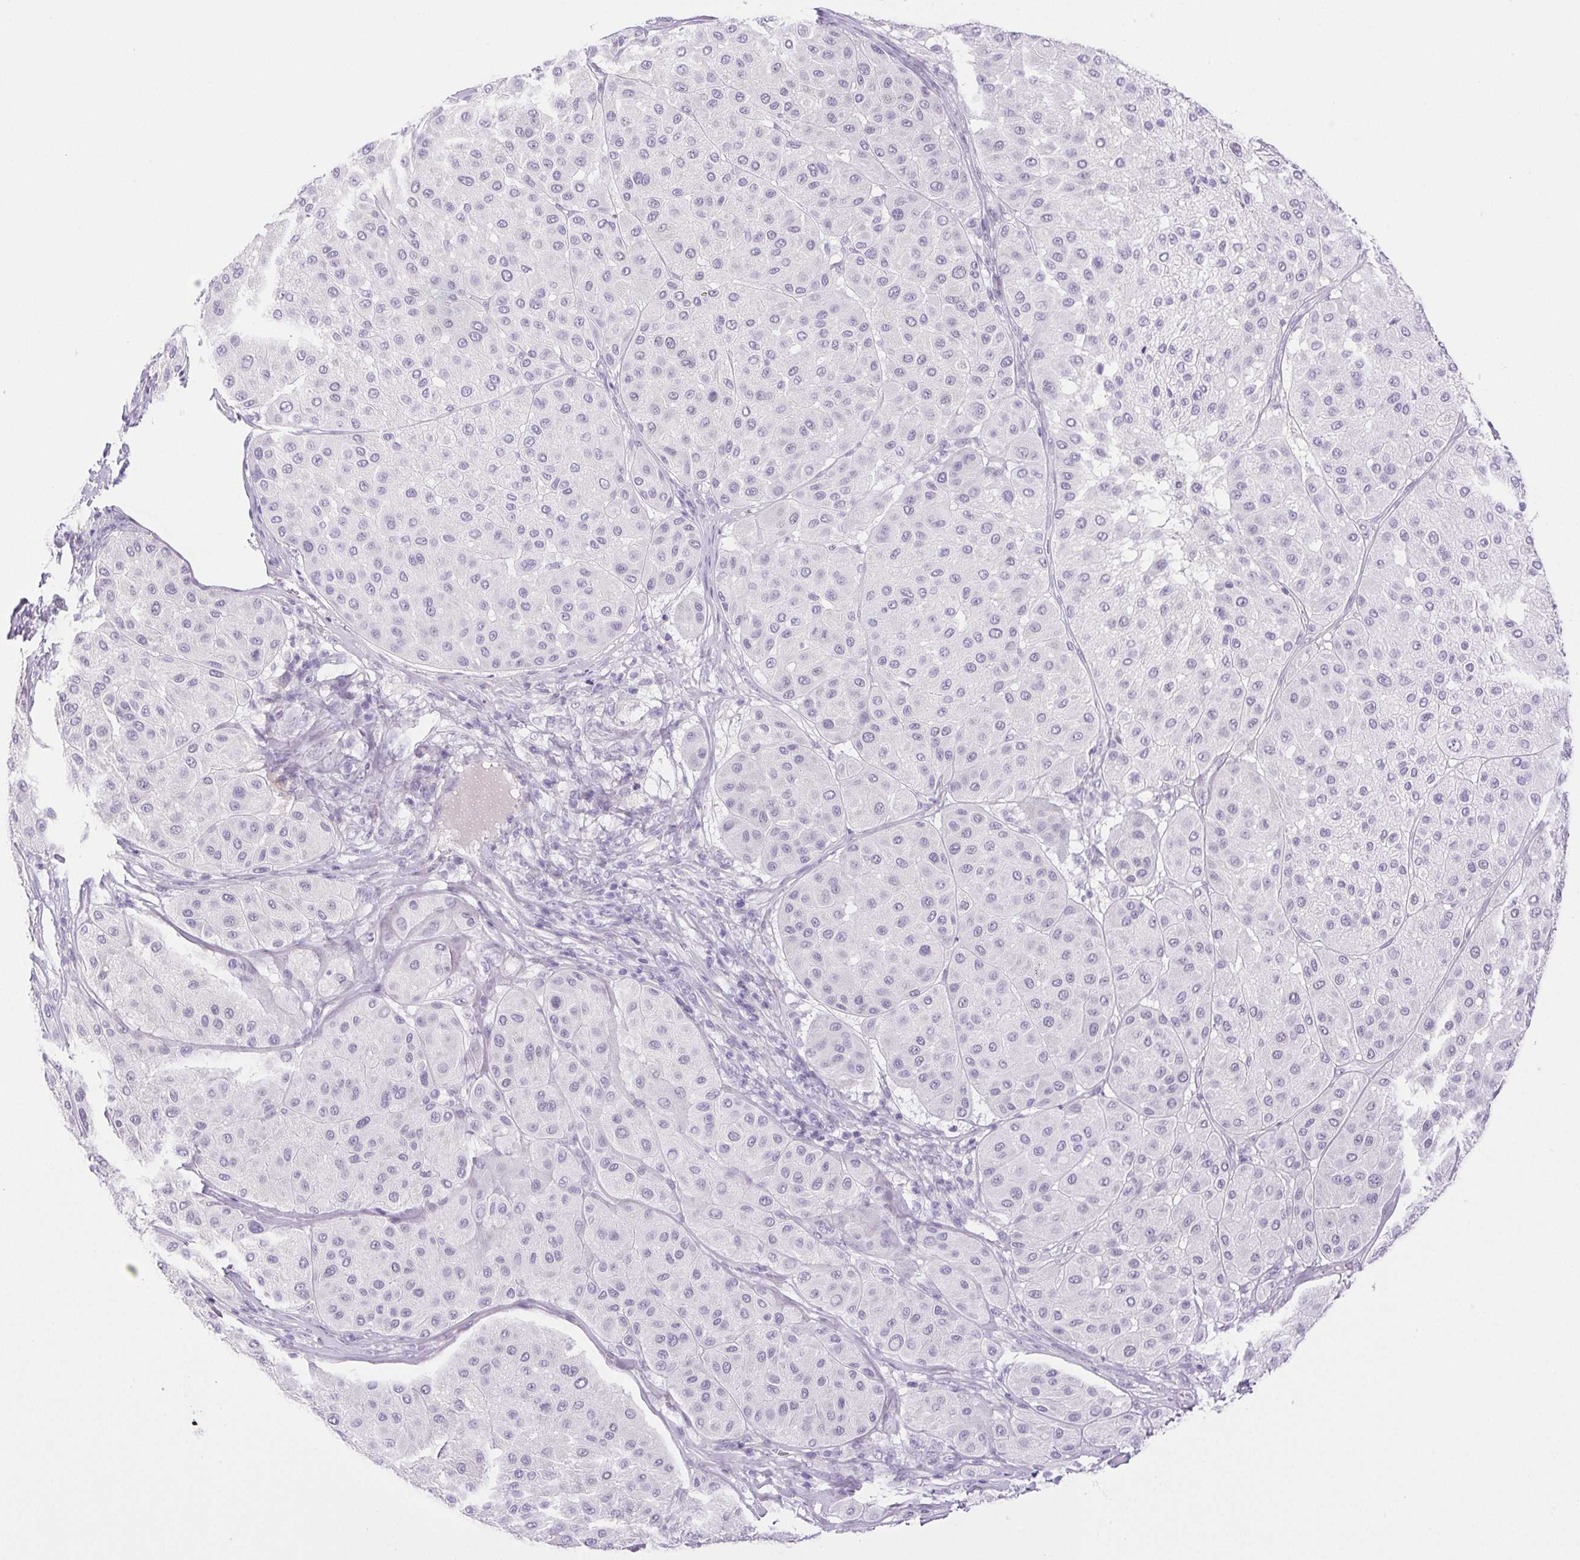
{"staining": {"intensity": "negative", "quantity": "none", "location": "none"}, "tissue": "melanoma", "cell_type": "Tumor cells", "image_type": "cancer", "snomed": [{"axis": "morphology", "description": "Malignant melanoma, Metastatic site"}, {"axis": "topography", "description": "Smooth muscle"}], "caption": "The photomicrograph exhibits no significant positivity in tumor cells of malignant melanoma (metastatic site).", "gene": "PAPPA2", "patient": {"sex": "male", "age": 41}}